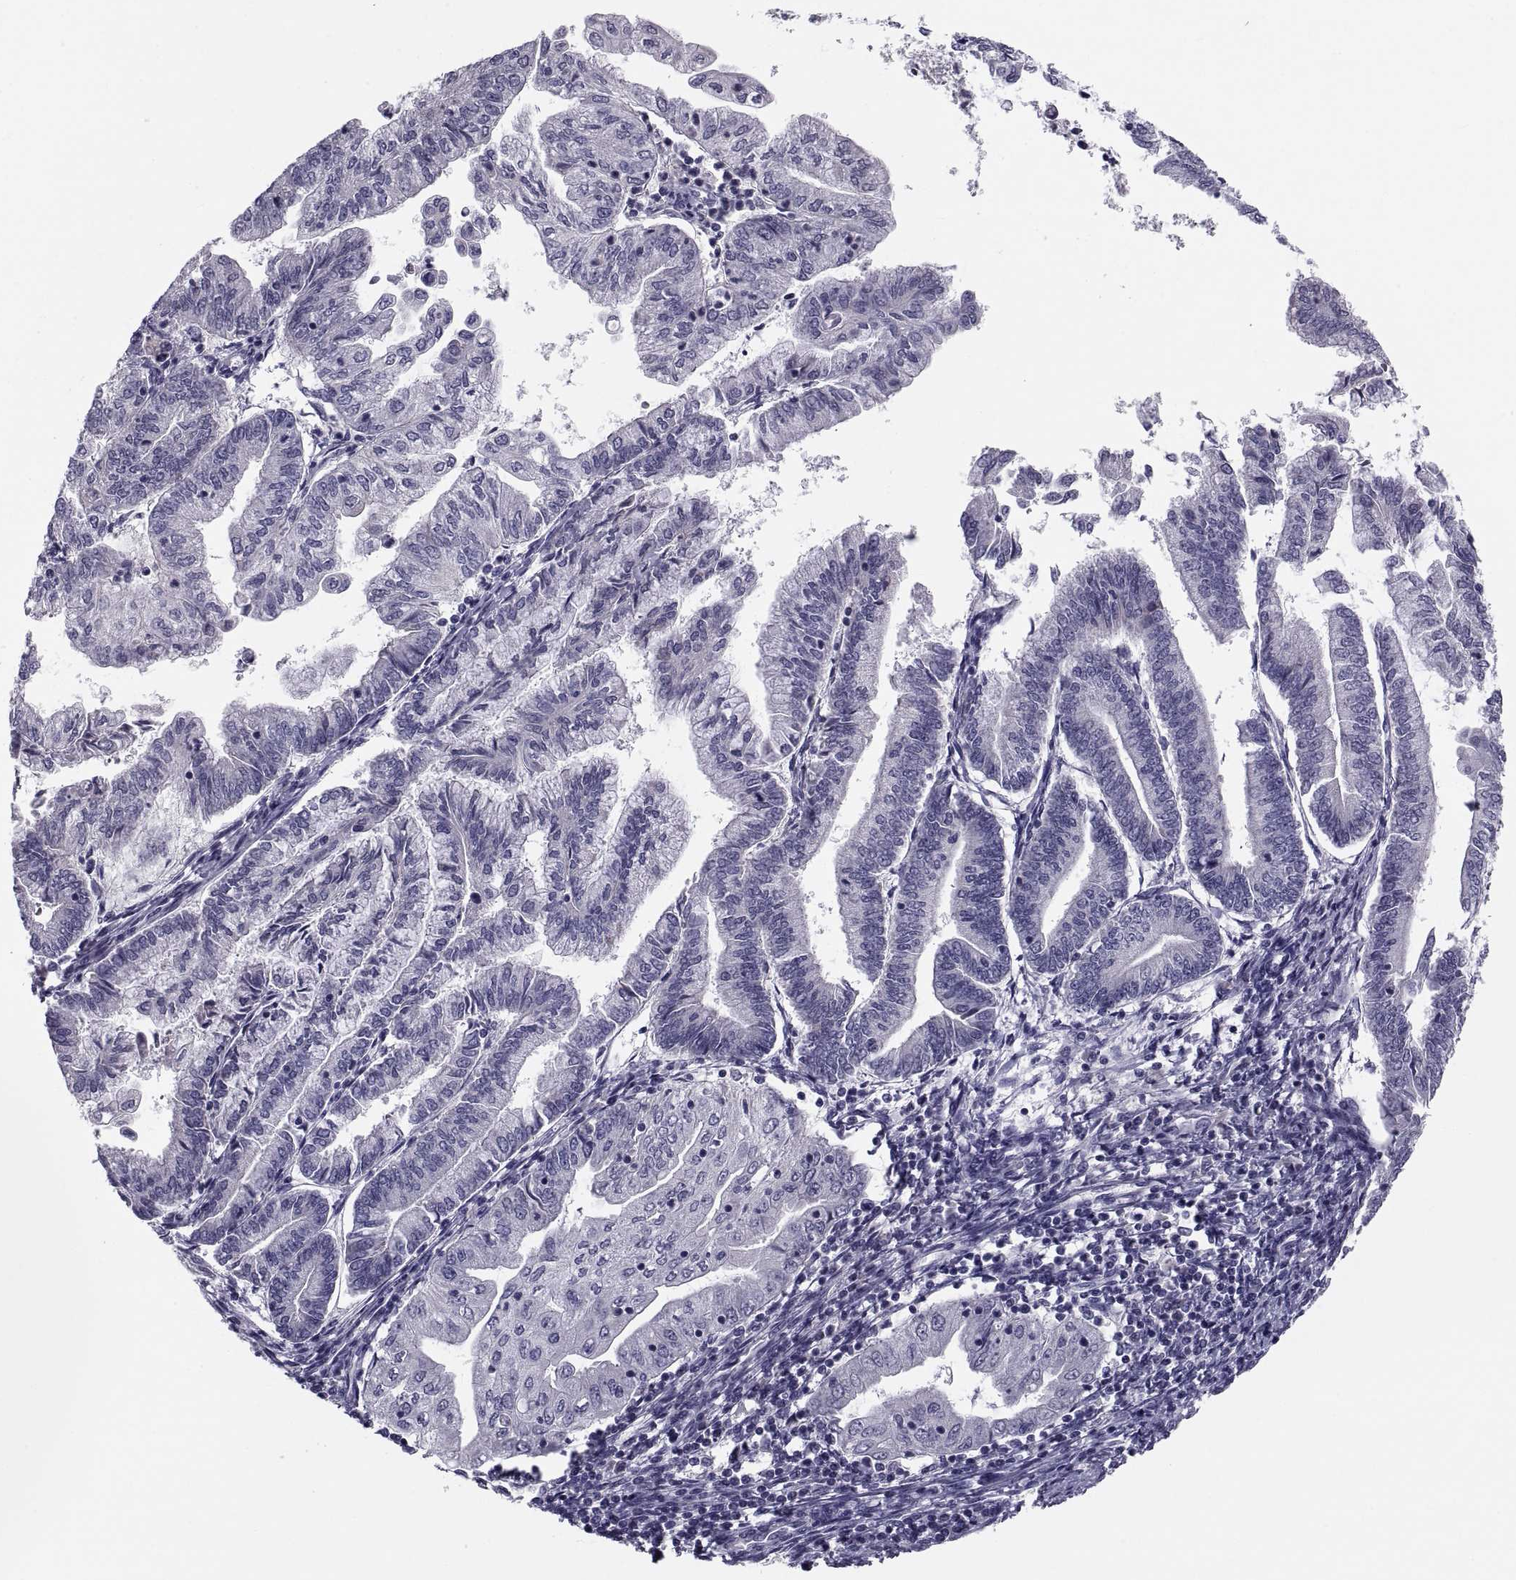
{"staining": {"intensity": "negative", "quantity": "none", "location": "none"}, "tissue": "endometrial cancer", "cell_type": "Tumor cells", "image_type": "cancer", "snomed": [{"axis": "morphology", "description": "Adenocarcinoma, NOS"}, {"axis": "topography", "description": "Endometrium"}], "caption": "Photomicrograph shows no significant protein positivity in tumor cells of endometrial cancer. The staining was performed using DAB (3,3'-diaminobenzidine) to visualize the protein expression in brown, while the nuclei were stained in blue with hematoxylin (Magnification: 20x).", "gene": "PDZRN4", "patient": {"sex": "female", "age": 55}}